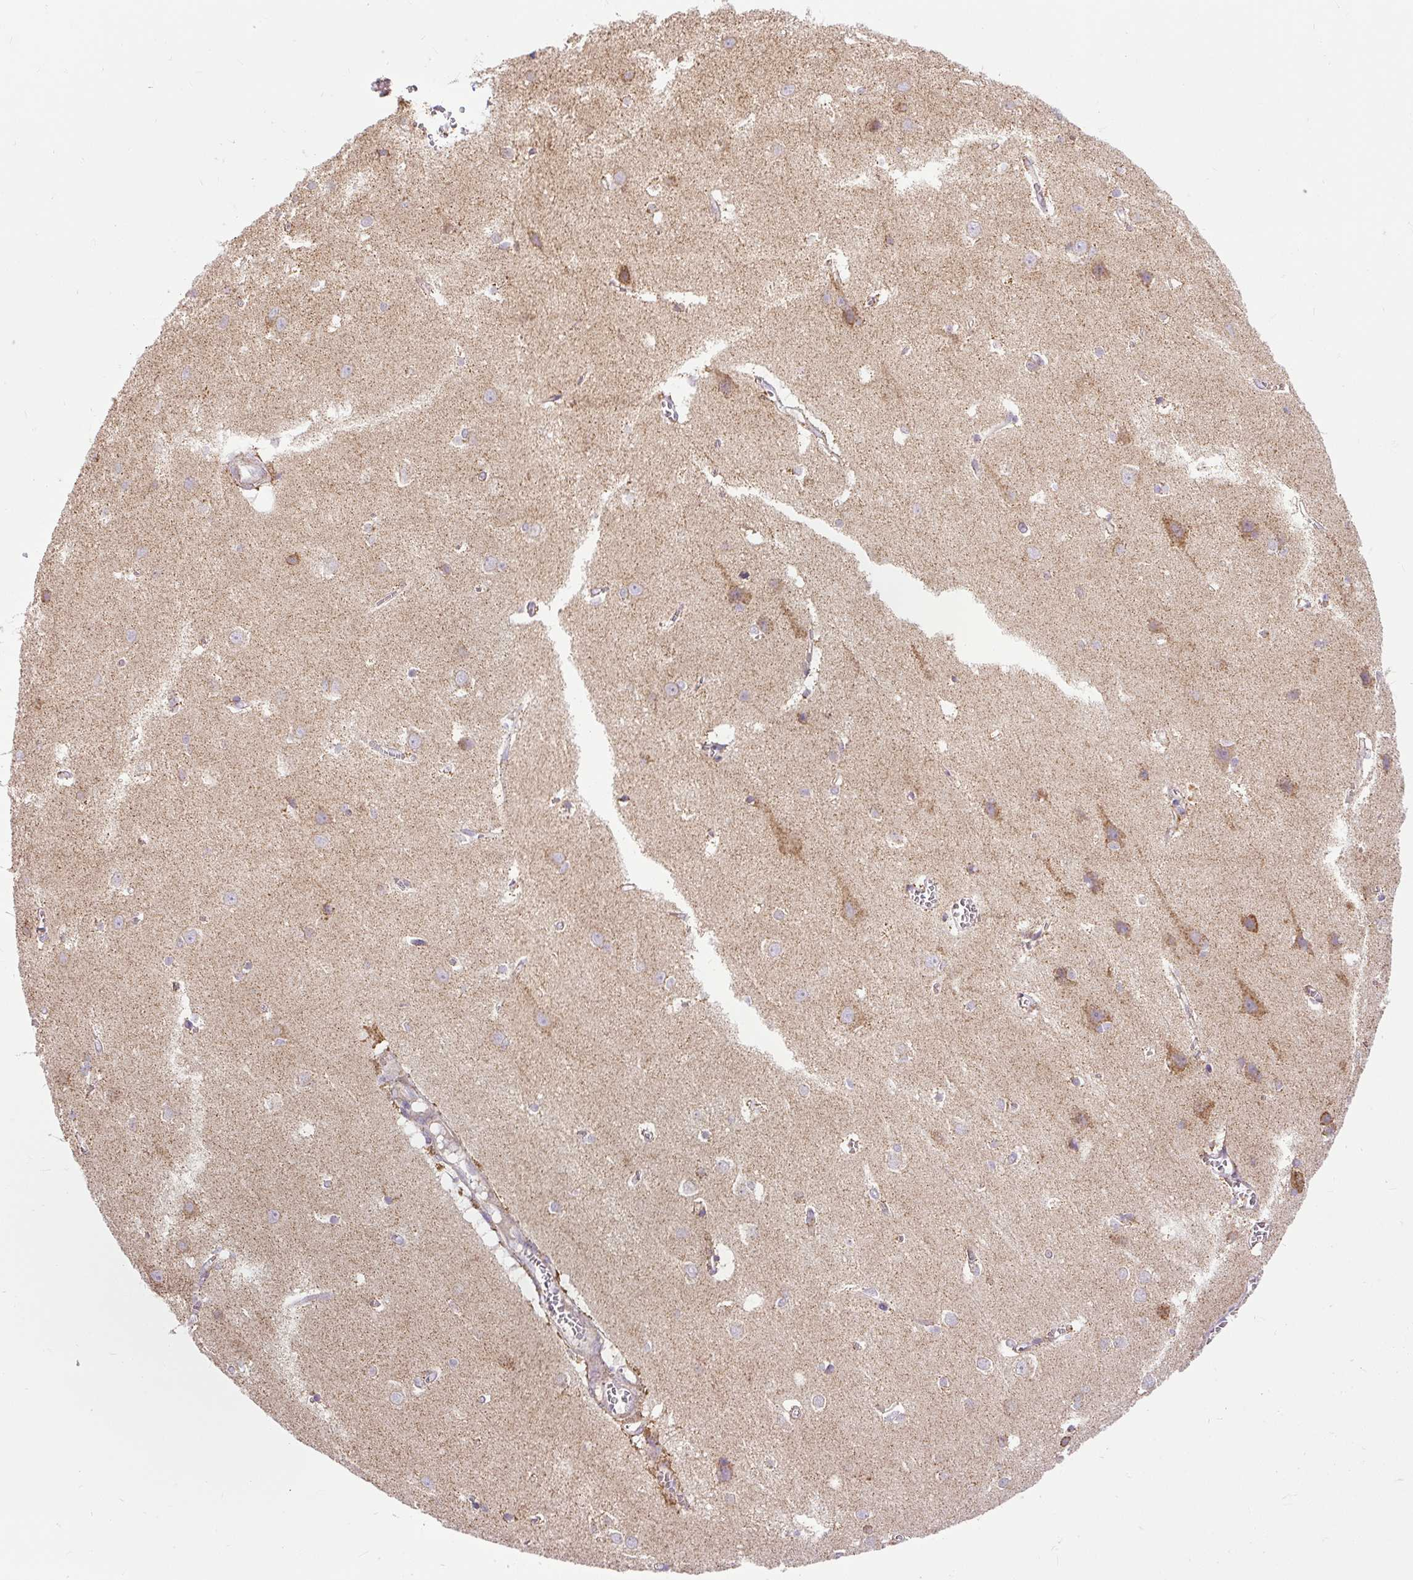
{"staining": {"intensity": "negative", "quantity": "none", "location": "none"}, "tissue": "cerebral cortex", "cell_type": "Endothelial cells", "image_type": "normal", "snomed": [{"axis": "morphology", "description": "Normal tissue, NOS"}, {"axis": "topography", "description": "Cerebral cortex"}], "caption": "This photomicrograph is of benign cerebral cortex stained with immunohistochemistry to label a protein in brown with the nuclei are counter-stained blue. There is no positivity in endothelial cells.", "gene": "TM2D3", "patient": {"sex": "male", "age": 37}}